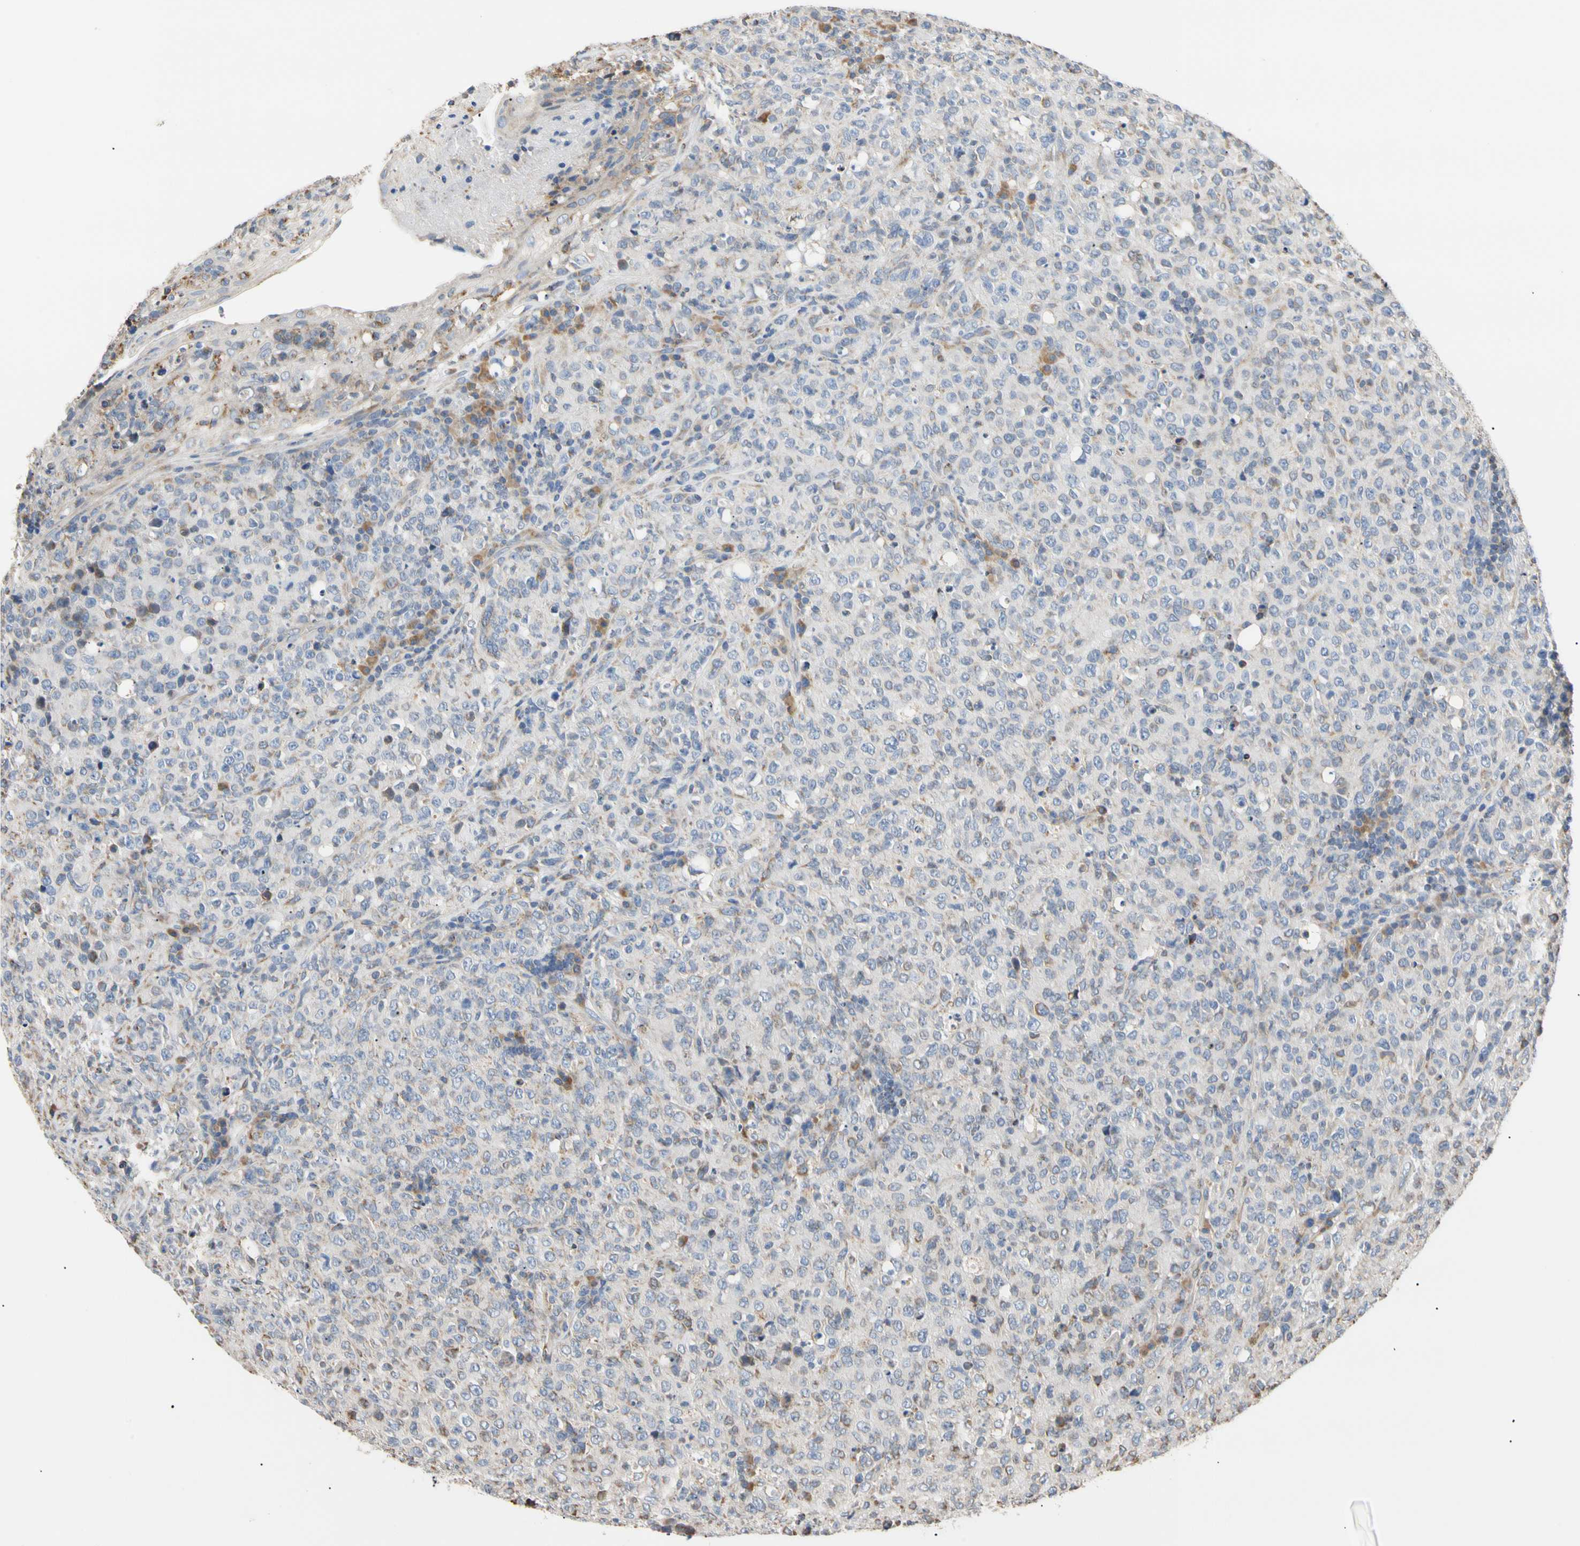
{"staining": {"intensity": "weak", "quantity": "<25%", "location": "cytoplasmic/membranous"}, "tissue": "lymphoma", "cell_type": "Tumor cells", "image_type": "cancer", "snomed": [{"axis": "morphology", "description": "Malignant lymphoma, non-Hodgkin's type, High grade"}, {"axis": "topography", "description": "Tonsil"}], "caption": "This is an IHC micrograph of human high-grade malignant lymphoma, non-Hodgkin's type. There is no staining in tumor cells.", "gene": "PLGRKT", "patient": {"sex": "female", "age": 36}}